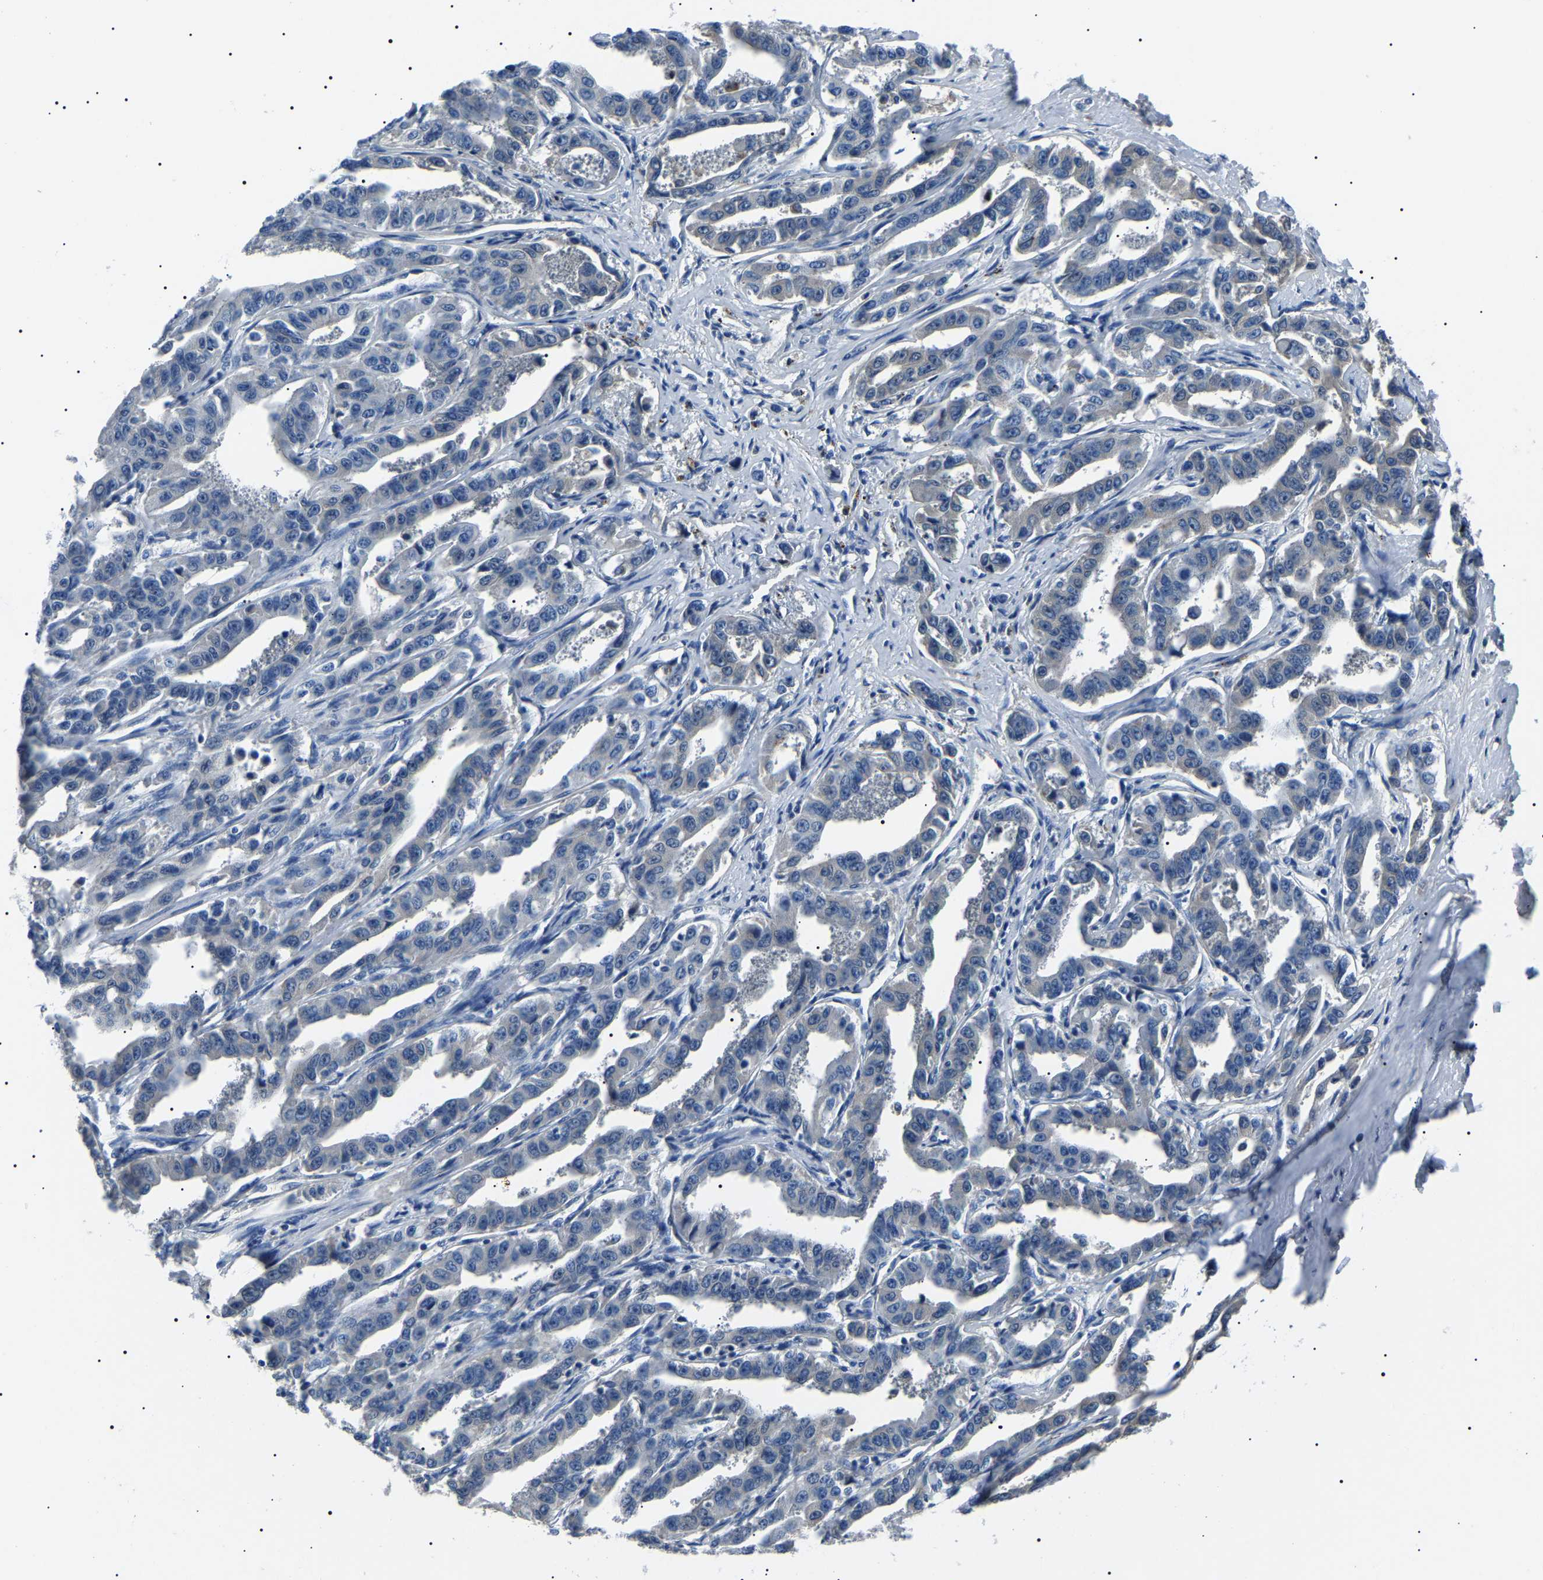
{"staining": {"intensity": "weak", "quantity": "<25%", "location": "cytoplasmic/membranous"}, "tissue": "liver cancer", "cell_type": "Tumor cells", "image_type": "cancer", "snomed": [{"axis": "morphology", "description": "Cholangiocarcinoma"}, {"axis": "topography", "description": "Liver"}], "caption": "A high-resolution image shows immunohistochemistry (IHC) staining of liver cancer, which reveals no significant positivity in tumor cells.", "gene": "KLK15", "patient": {"sex": "male", "age": 59}}